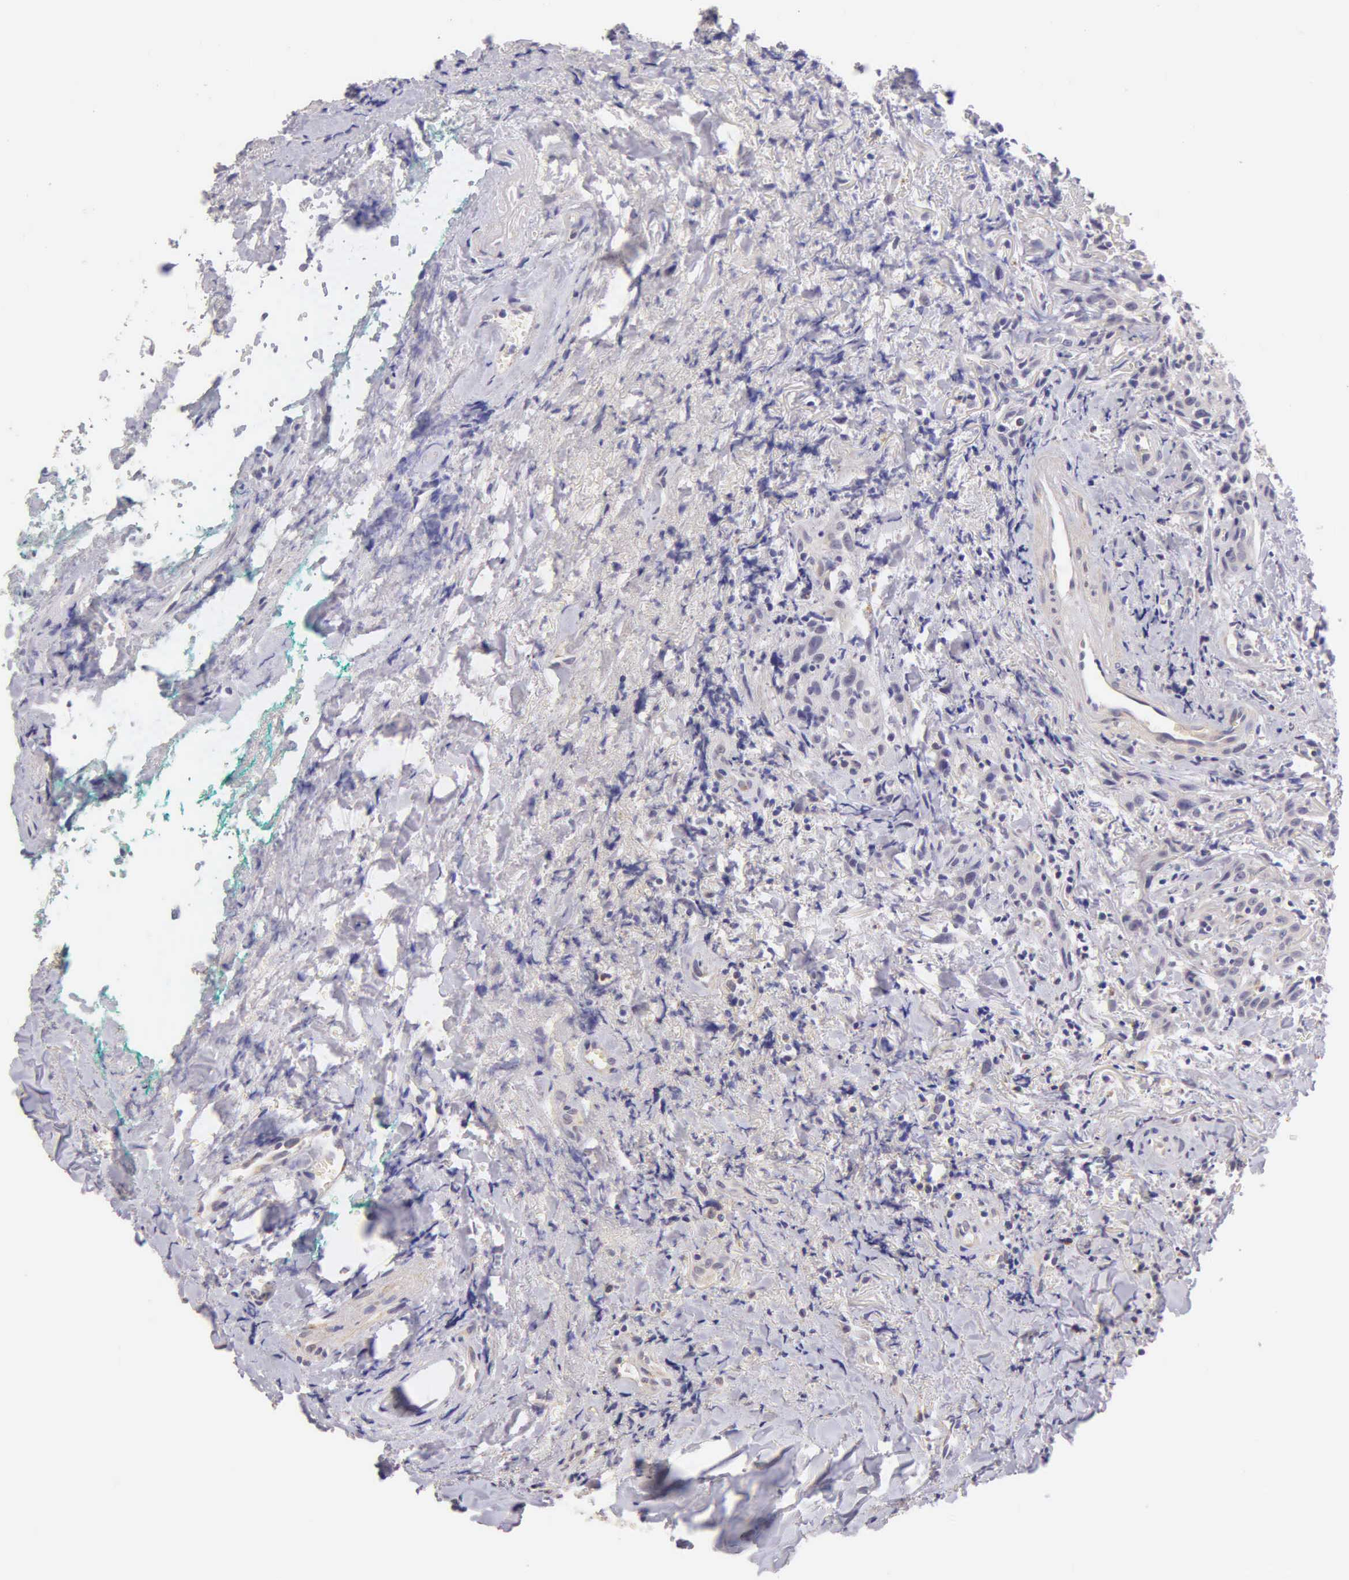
{"staining": {"intensity": "negative", "quantity": "none", "location": "none"}, "tissue": "head and neck cancer", "cell_type": "Tumor cells", "image_type": "cancer", "snomed": [{"axis": "morphology", "description": "Squamous cell carcinoma, NOS"}, {"axis": "topography", "description": "Oral tissue"}, {"axis": "topography", "description": "Head-Neck"}], "caption": "High power microscopy photomicrograph of an immunohistochemistry histopathology image of squamous cell carcinoma (head and neck), revealing no significant staining in tumor cells.", "gene": "ESR1", "patient": {"sex": "female", "age": 82}}